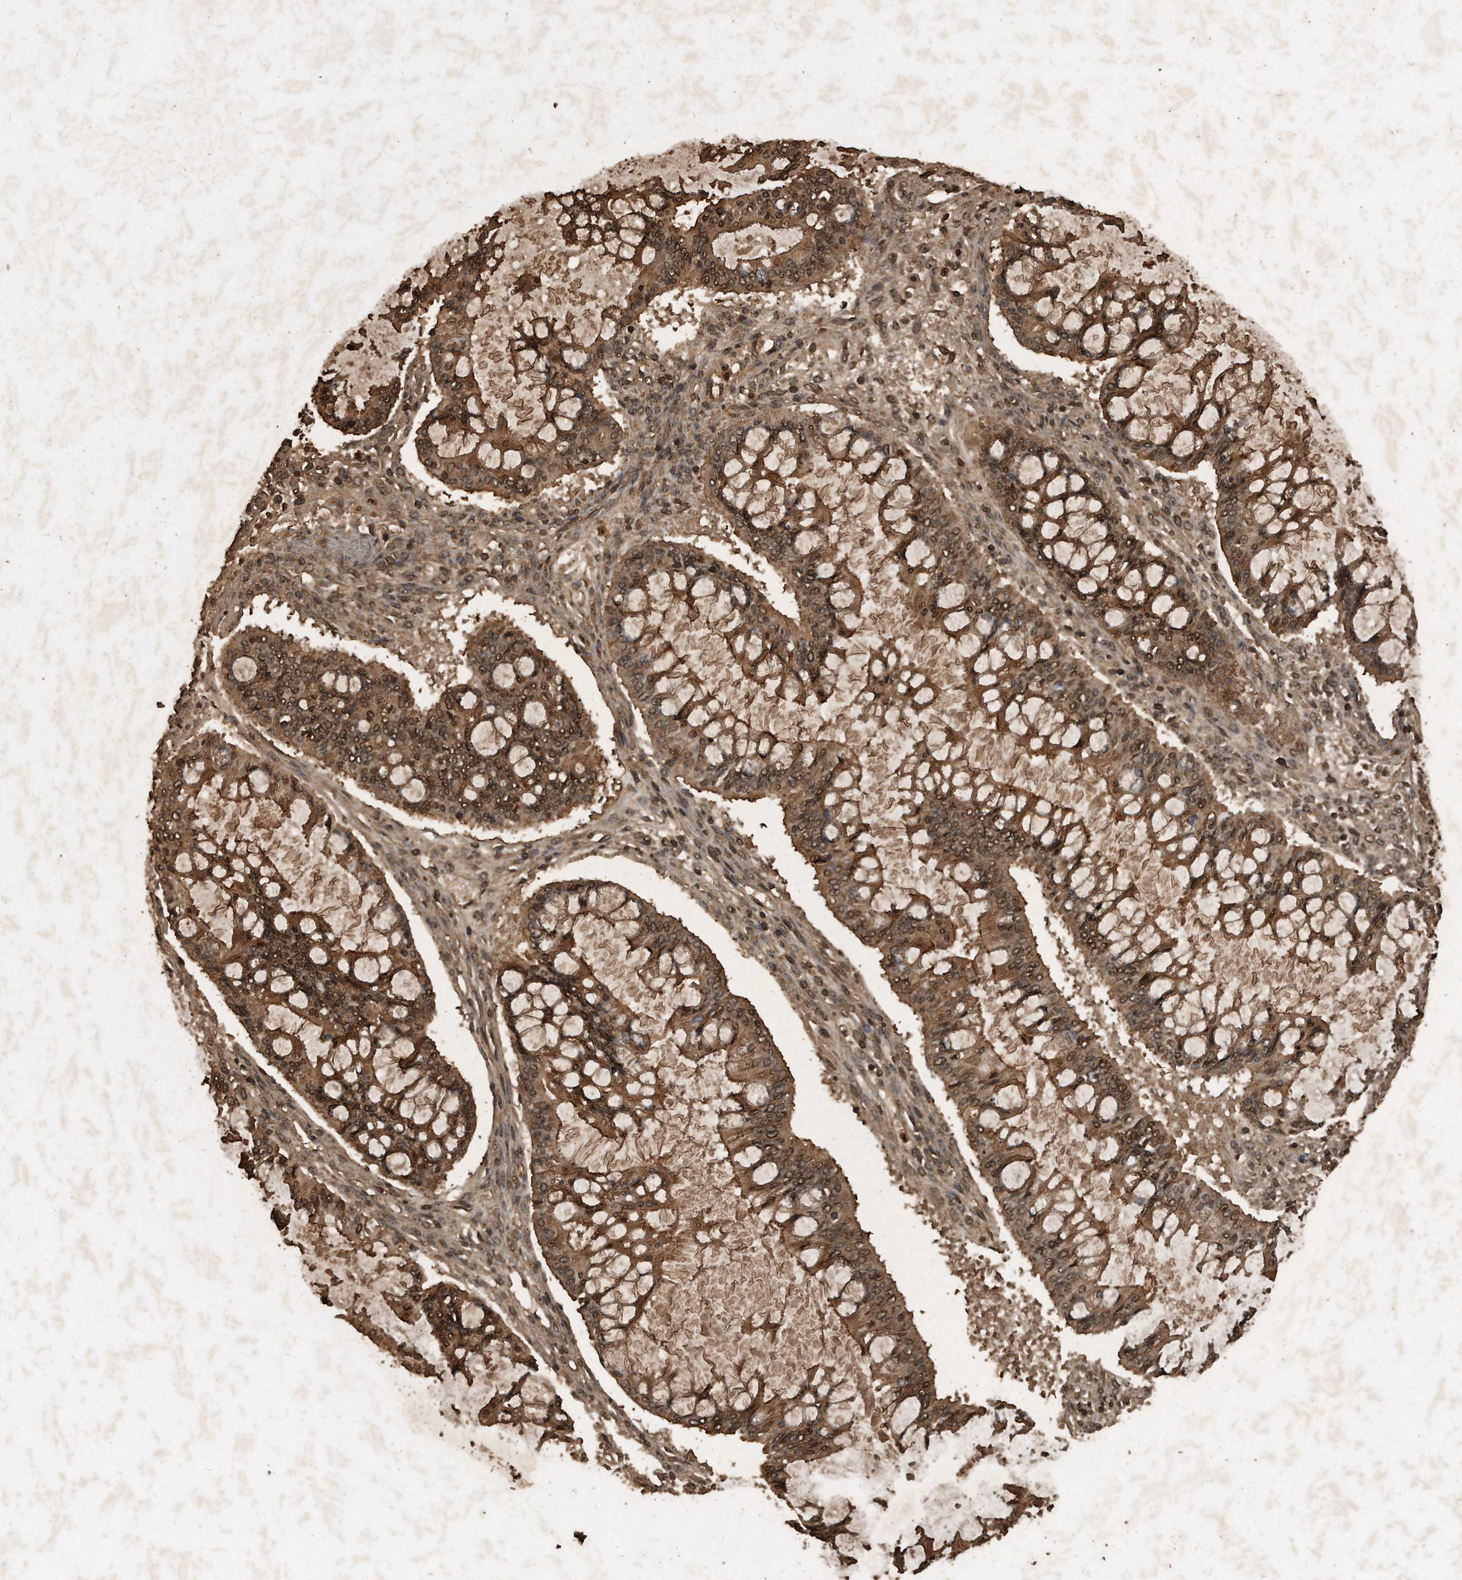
{"staining": {"intensity": "moderate", "quantity": ">75%", "location": "cytoplasmic/membranous,nuclear"}, "tissue": "ovarian cancer", "cell_type": "Tumor cells", "image_type": "cancer", "snomed": [{"axis": "morphology", "description": "Cystadenocarcinoma, mucinous, NOS"}, {"axis": "topography", "description": "Ovary"}], "caption": "A high-resolution histopathology image shows immunohistochemistry staining of ovarian cancer, which demonstrates moderate cytoplasmic/membranous and nuclear staining in approximately >75% of tumor cells.", "gene": "CFLAR", "patient": {"sex": "female", "age": 73}}